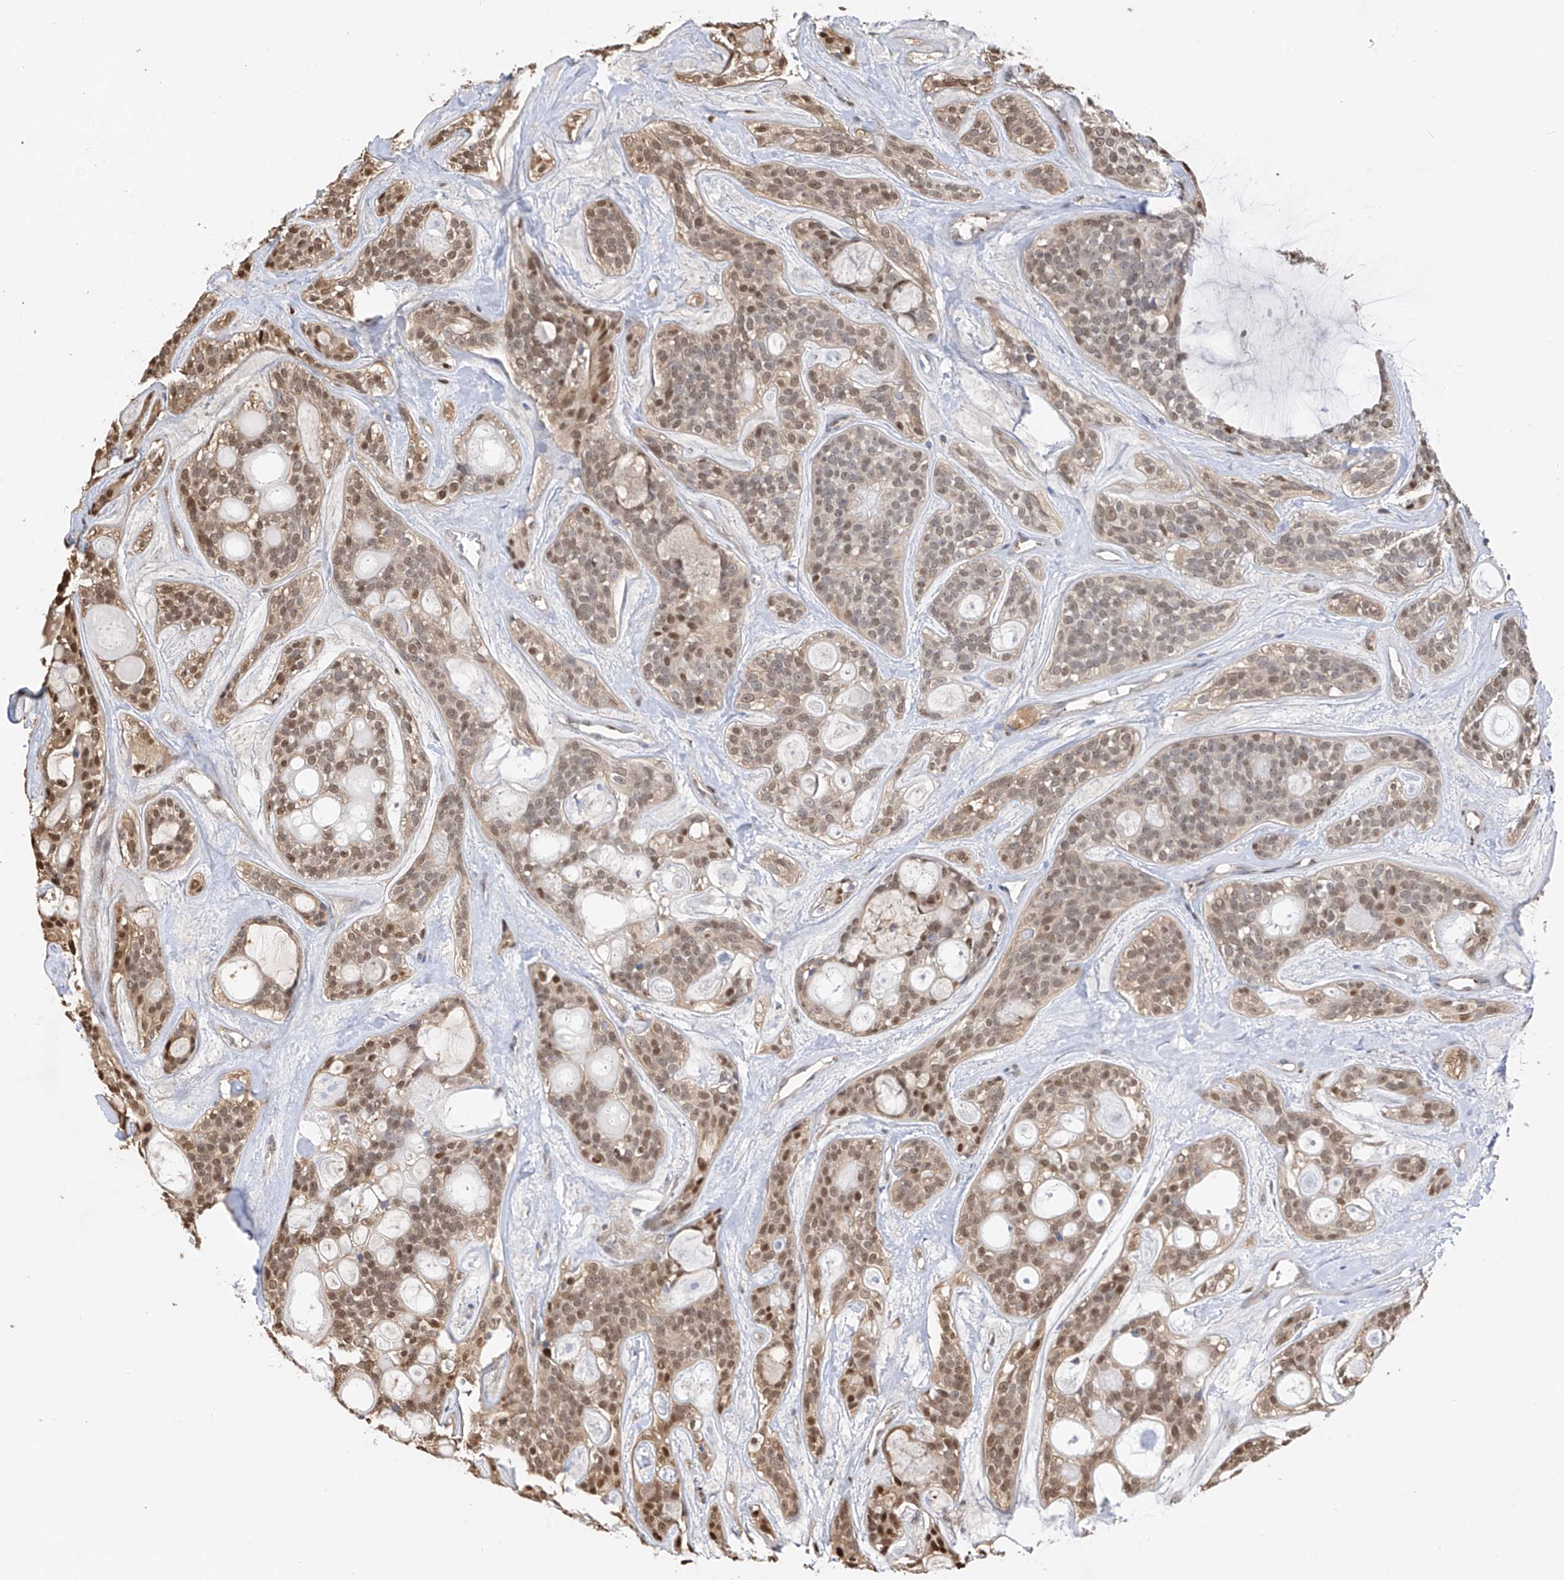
{"staining": {"intensity": "moderate", "quantity": ">75%", "location": "nuclear"}, "tissue": "head and neck cancer", "cell_type": "Tumor cells", "image_type": "cancer", "snomed": [{"axis": "morphology", "description": "Adenocarcinoma, NOS"}, {"axis": "topography", "description": "Head-Neck"}], "caption": "Immunohistochemistry (IHC) micrograph of neoplastic tissue: human head and neck adenocarcinoma stained using immunohistochemistry (IHC) reveals medium levels of moderate protein expression localized specifically in the nuclear of tumor cells, appearing as a nuclear brown color.", "gene": "PMM1", "patient": {"sex": "male", "age": 66}}